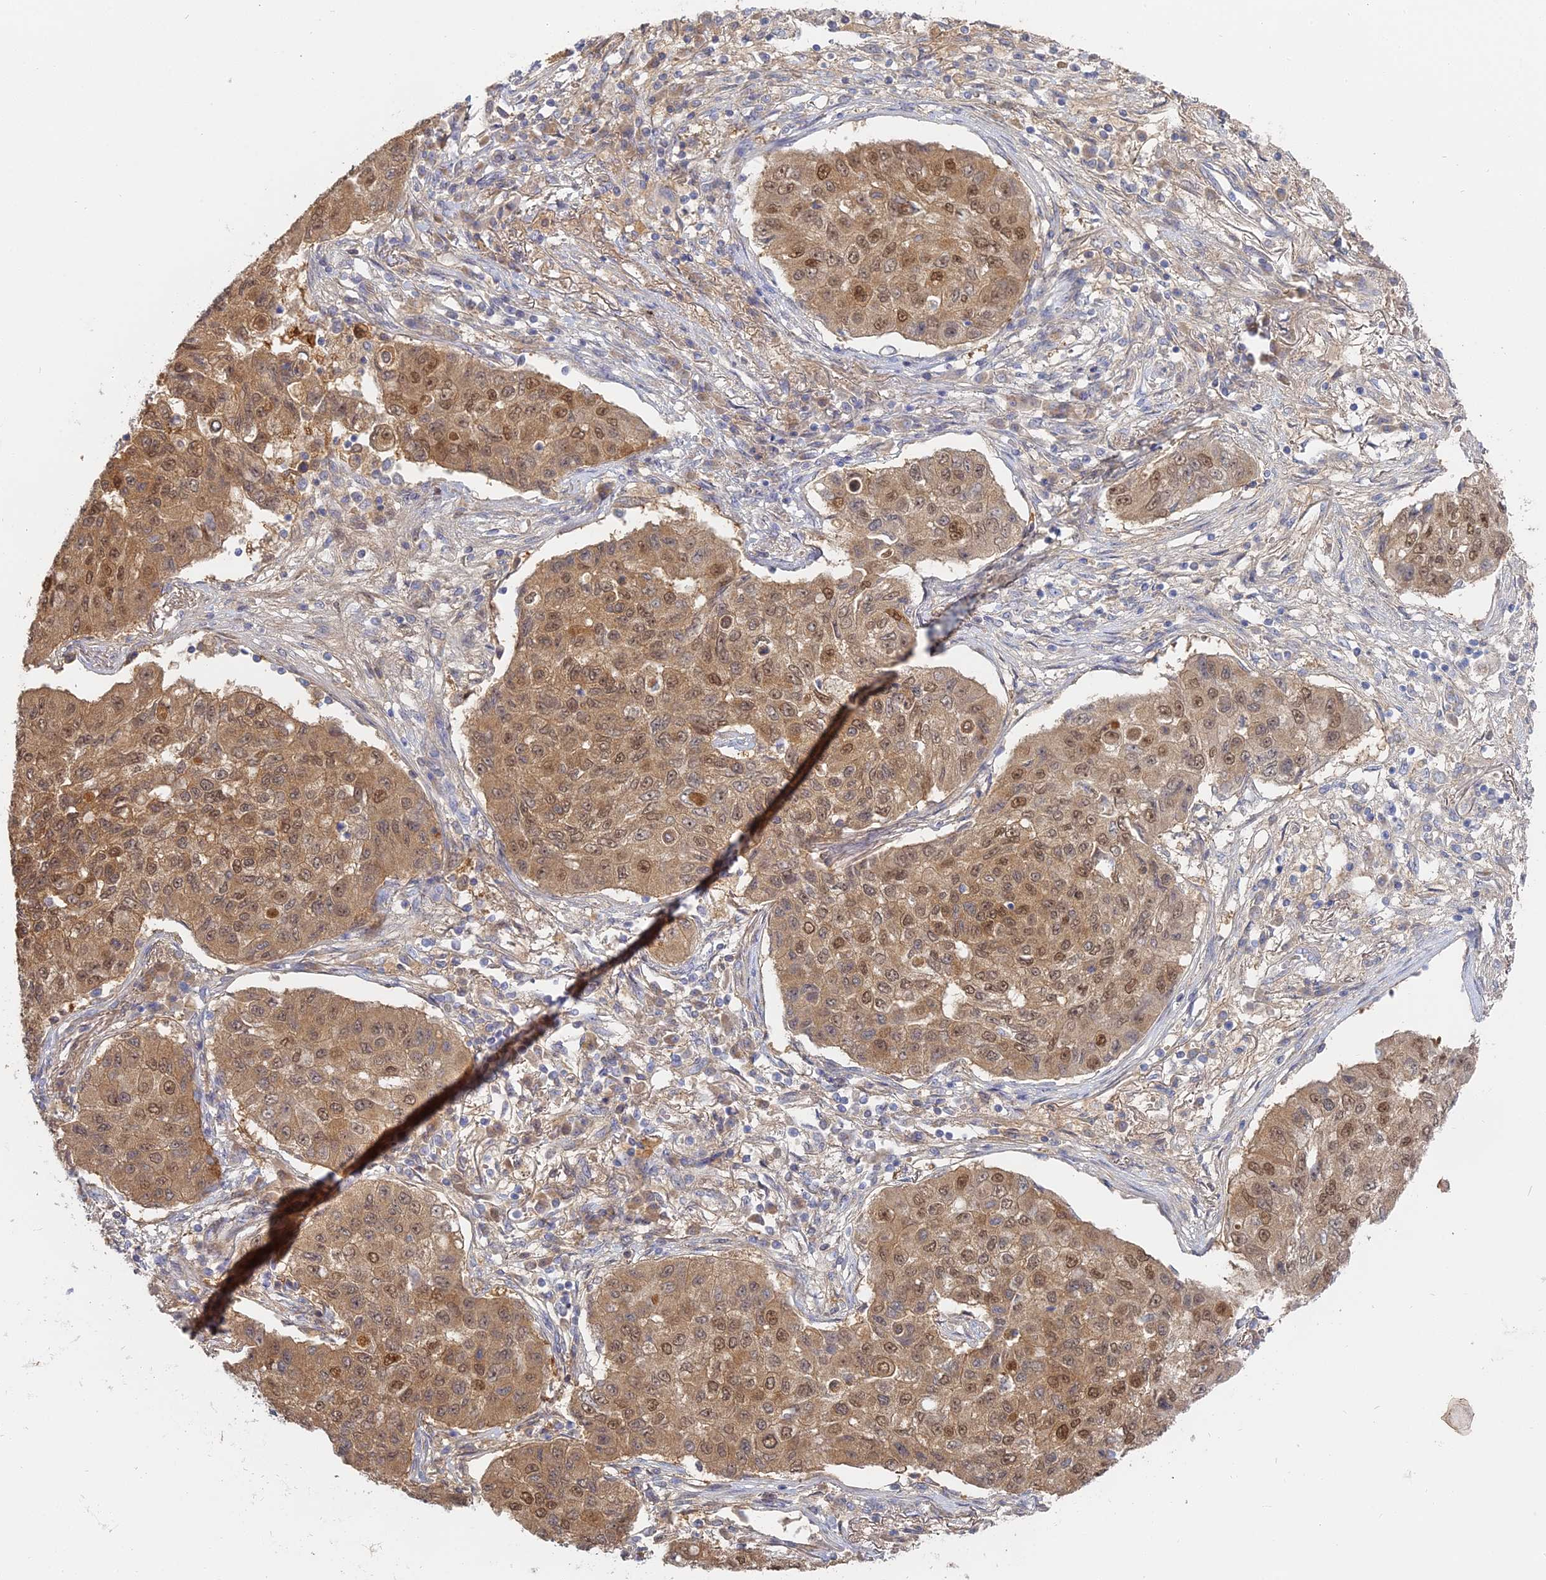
{"staining": {"intensity": "moderate", "quantity": ">75%", "location": "cytoplasmic/membranous,nuclear"}, "tissue": "lung cancer", "cell_type": "Tumor cells", "image_type": "cancer", "snomed": [{"axis": "morphology", "description": "Squamous cell carcinoma, NOS"}, {"axis": "topography", "description": "Lung"}], "caption": "Lung squamous cell carcinoma stained for a protein displays moderate cytoplasmic/membranous and nuclear positivity in tumor cells.", "gene": "THAP4", "patient": {"sex": "male", "age": 74}}